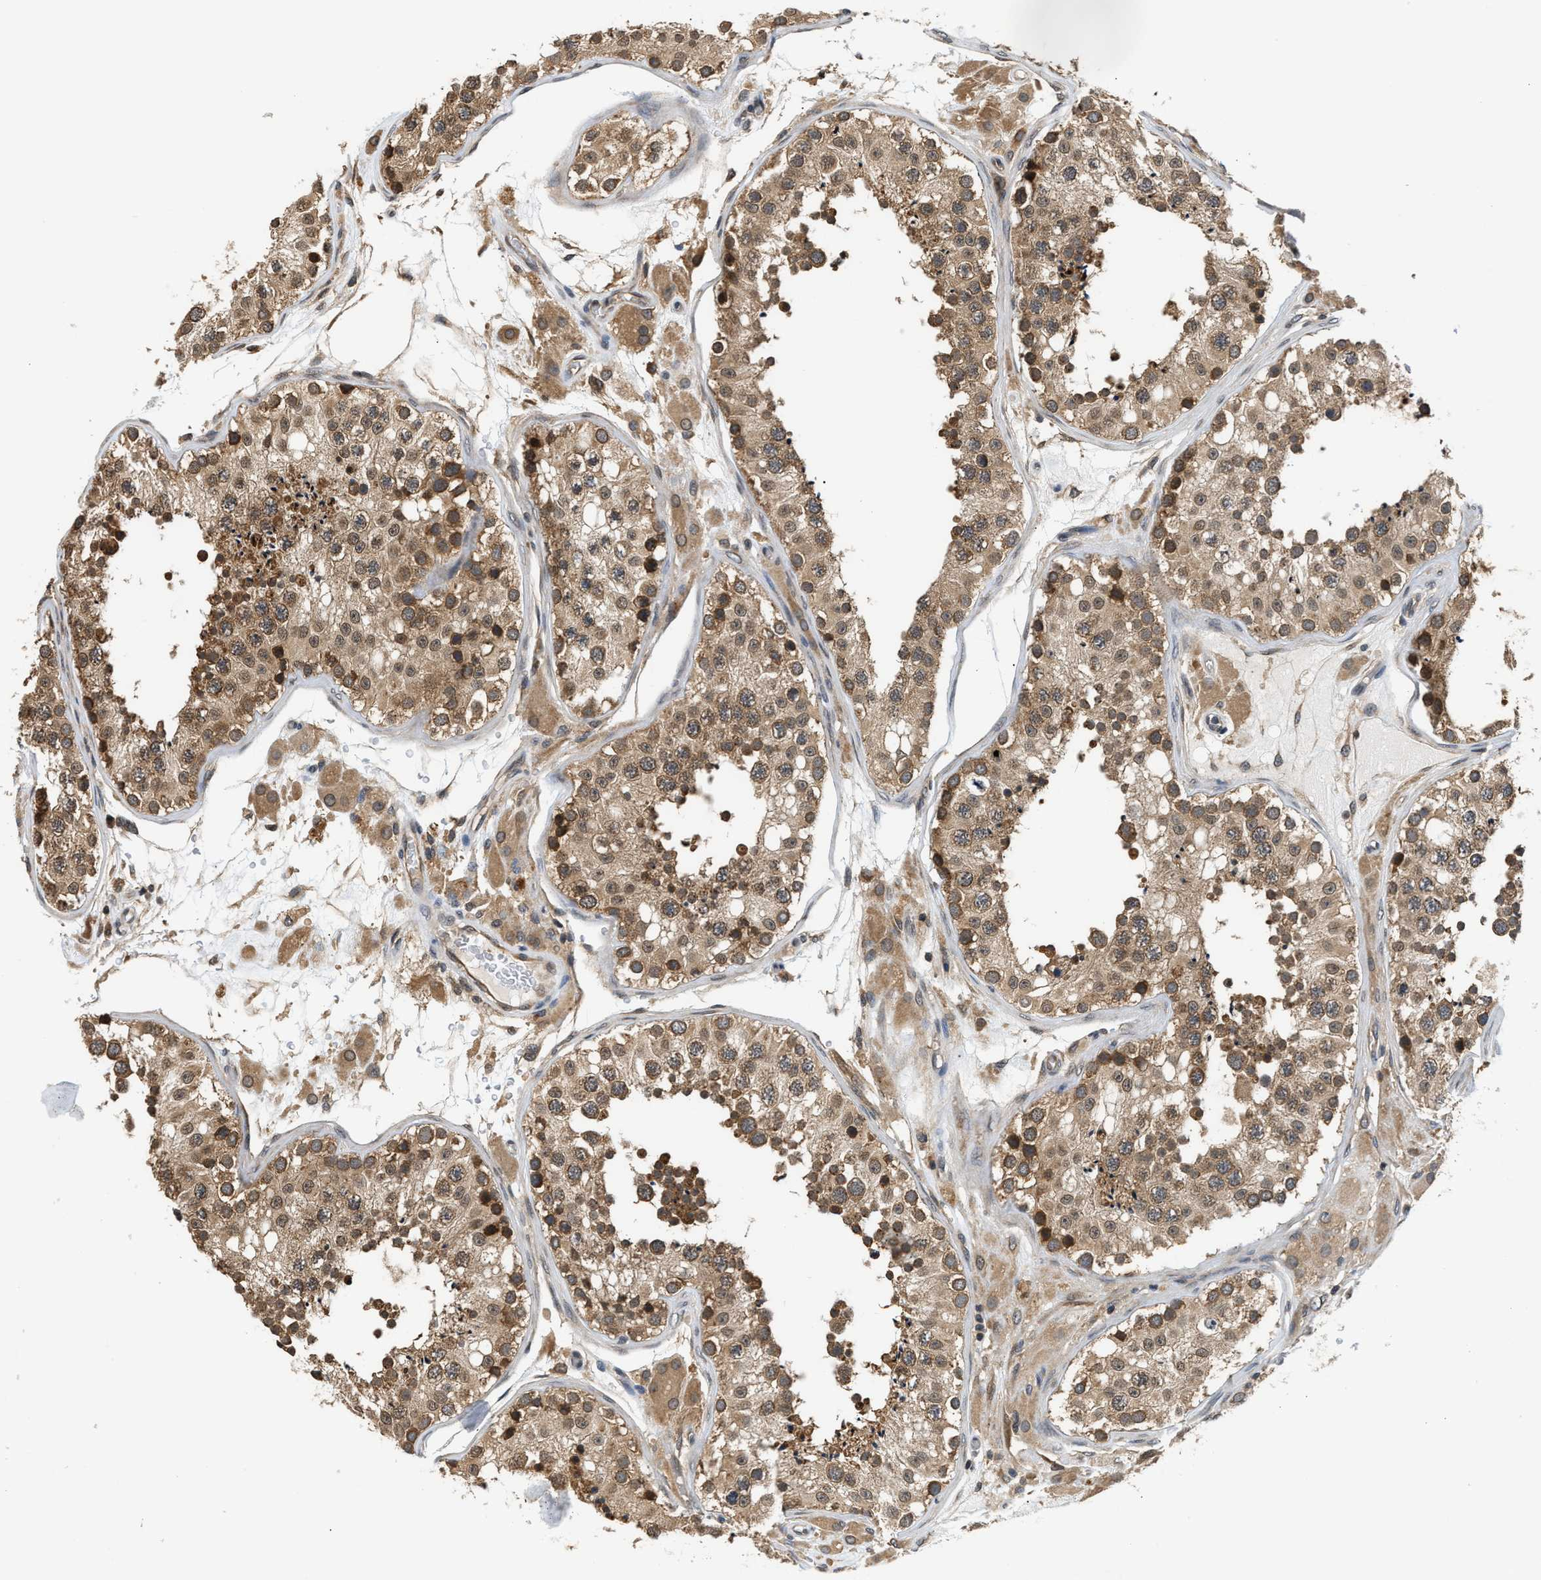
{"staining": {"intensity": "moderate", "quantity": ">75%", "location": "cytoplasmic/membranous"}, "tissue": "testis", "cell_type": "Cells in seminiferous ducts", "image_type": "normal", "snomed": [{"axis": "morphology", "description": "Normal tissue, NOS"}, {"axis": "topography", "description": "Testis"}], "caption": "Moderate cytoplasmic/membranous positivity is identified in approximately >75% of cells in seminiferous ducts in normal testis.", "gene": "RAB29", "patient": {"sex": "male", "age": 26}}